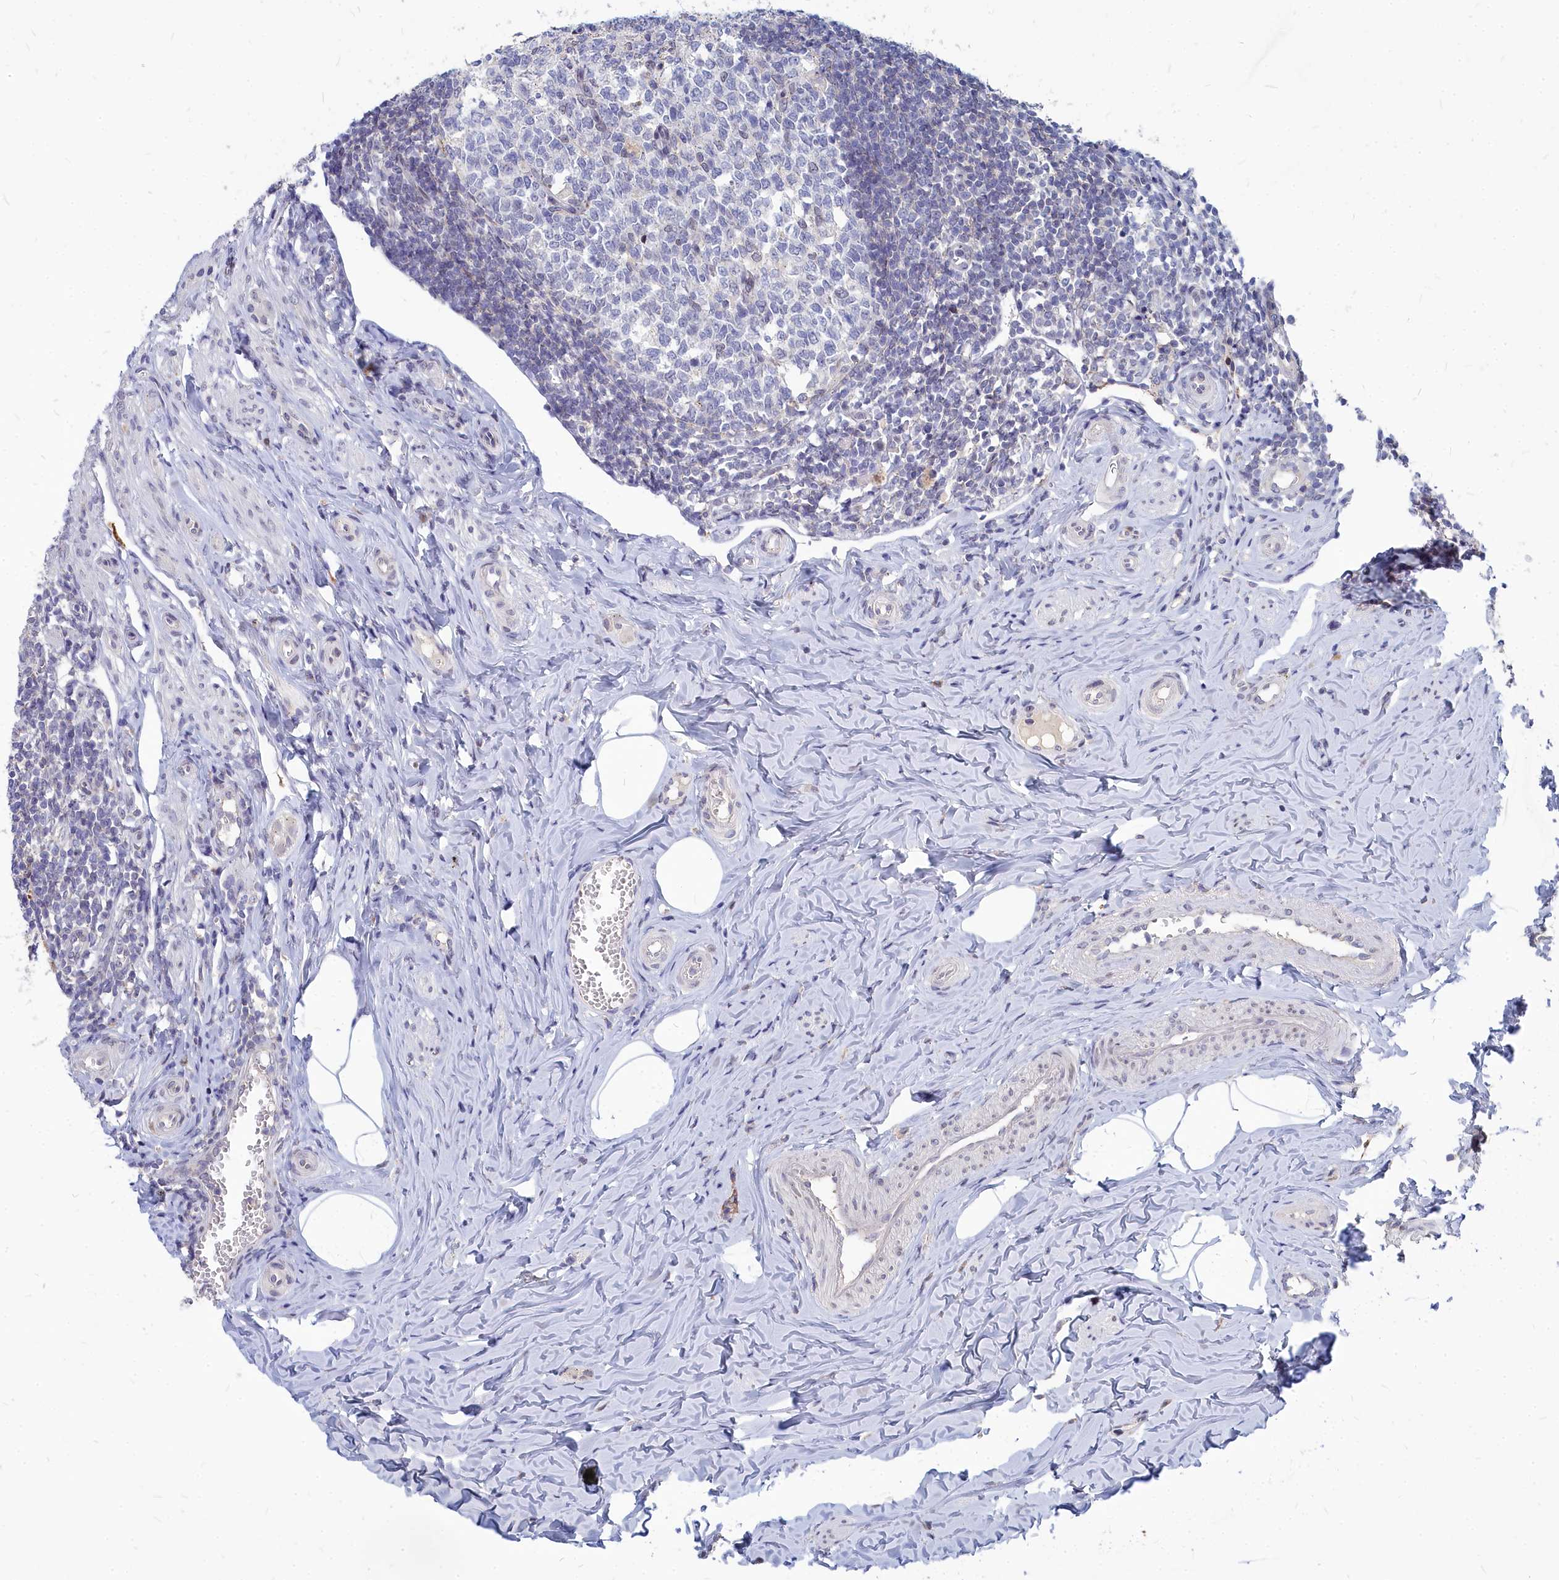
{"staining": {"intensity": "weak", "quantity": "<25%", "location": "cytoplasmic/membranous"}, "tissue": "appendix", "cell_type": "Glandular cells", "image_type": "normal", "snomed": [{"axis": "morphology", "description": "Normal tissue, NOS"}, {"axis": "topography", "description": "Appendix"}], "caption": "High magnification brightfield microscopy of unremarkable appendix stained with DAB (brown) and counterstained with hematoxylin (blue): glandular cells show no significant expression. (DAB immunohistochemistry, high magnification).", "gene": "NOXA1", "patient": {"sex": "female", "age": 33}}